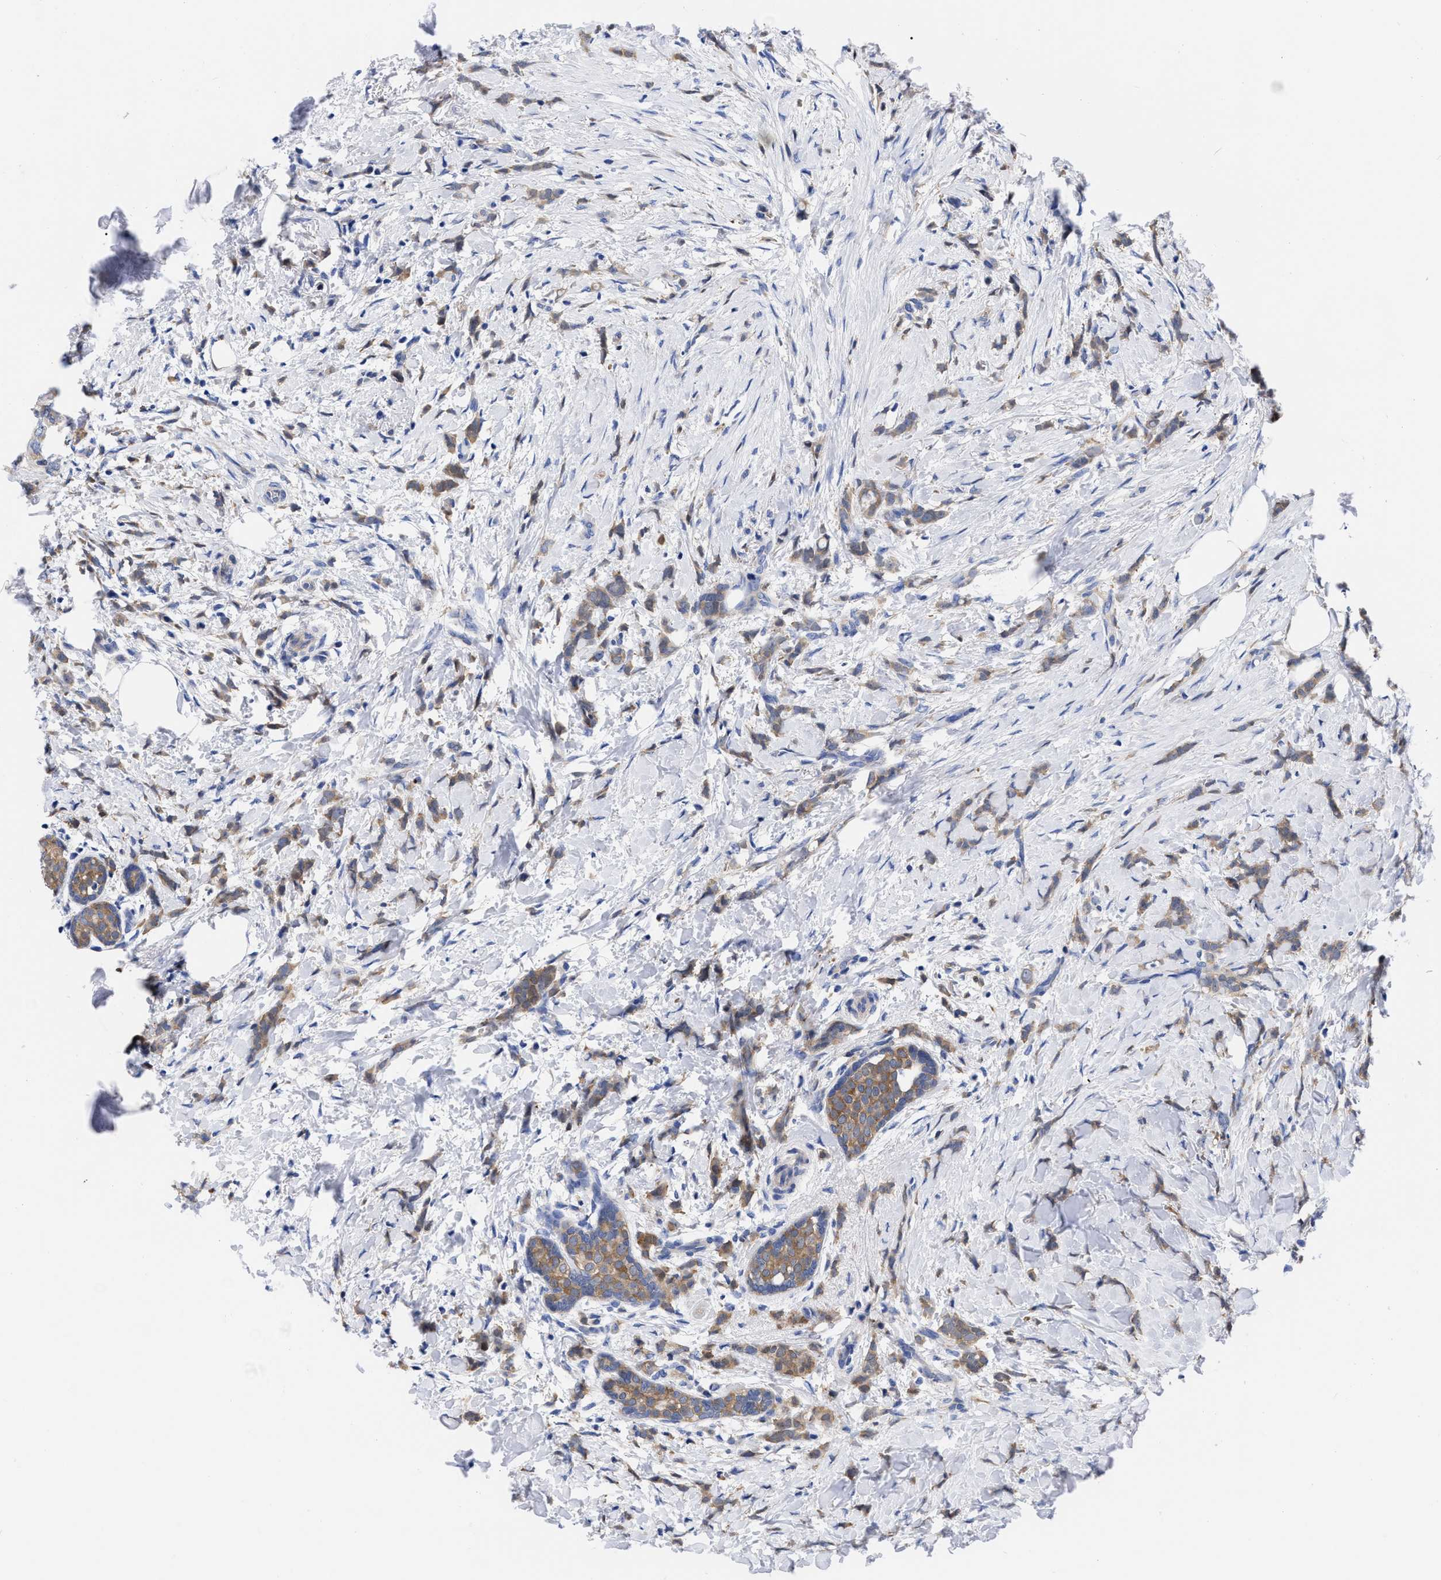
{"staining": {"intensity": "moderate", "quantity": ">75%", "location": "cytoplasmic/membranous"}, "tissue": "breast cancer", "cell_type": "Tumor cells", "image_type": "cancer", "snomed": [{"axis": "morphology", "description": "Lobular carcinoma, in situ"}, {"axis": "morphology", "description": "Lobular carcinoma"}, {"axis": "topography", "description": "Breast"}], "caption": "Immunohistochemical staining of human lobular carcinoma in situ (breast) exhibits moderate cytoplasmic/membranous protein positivity in about >75% of tumor cells.", "gene": "RBKS", "patient": {"sex": "female", "age": 41}}